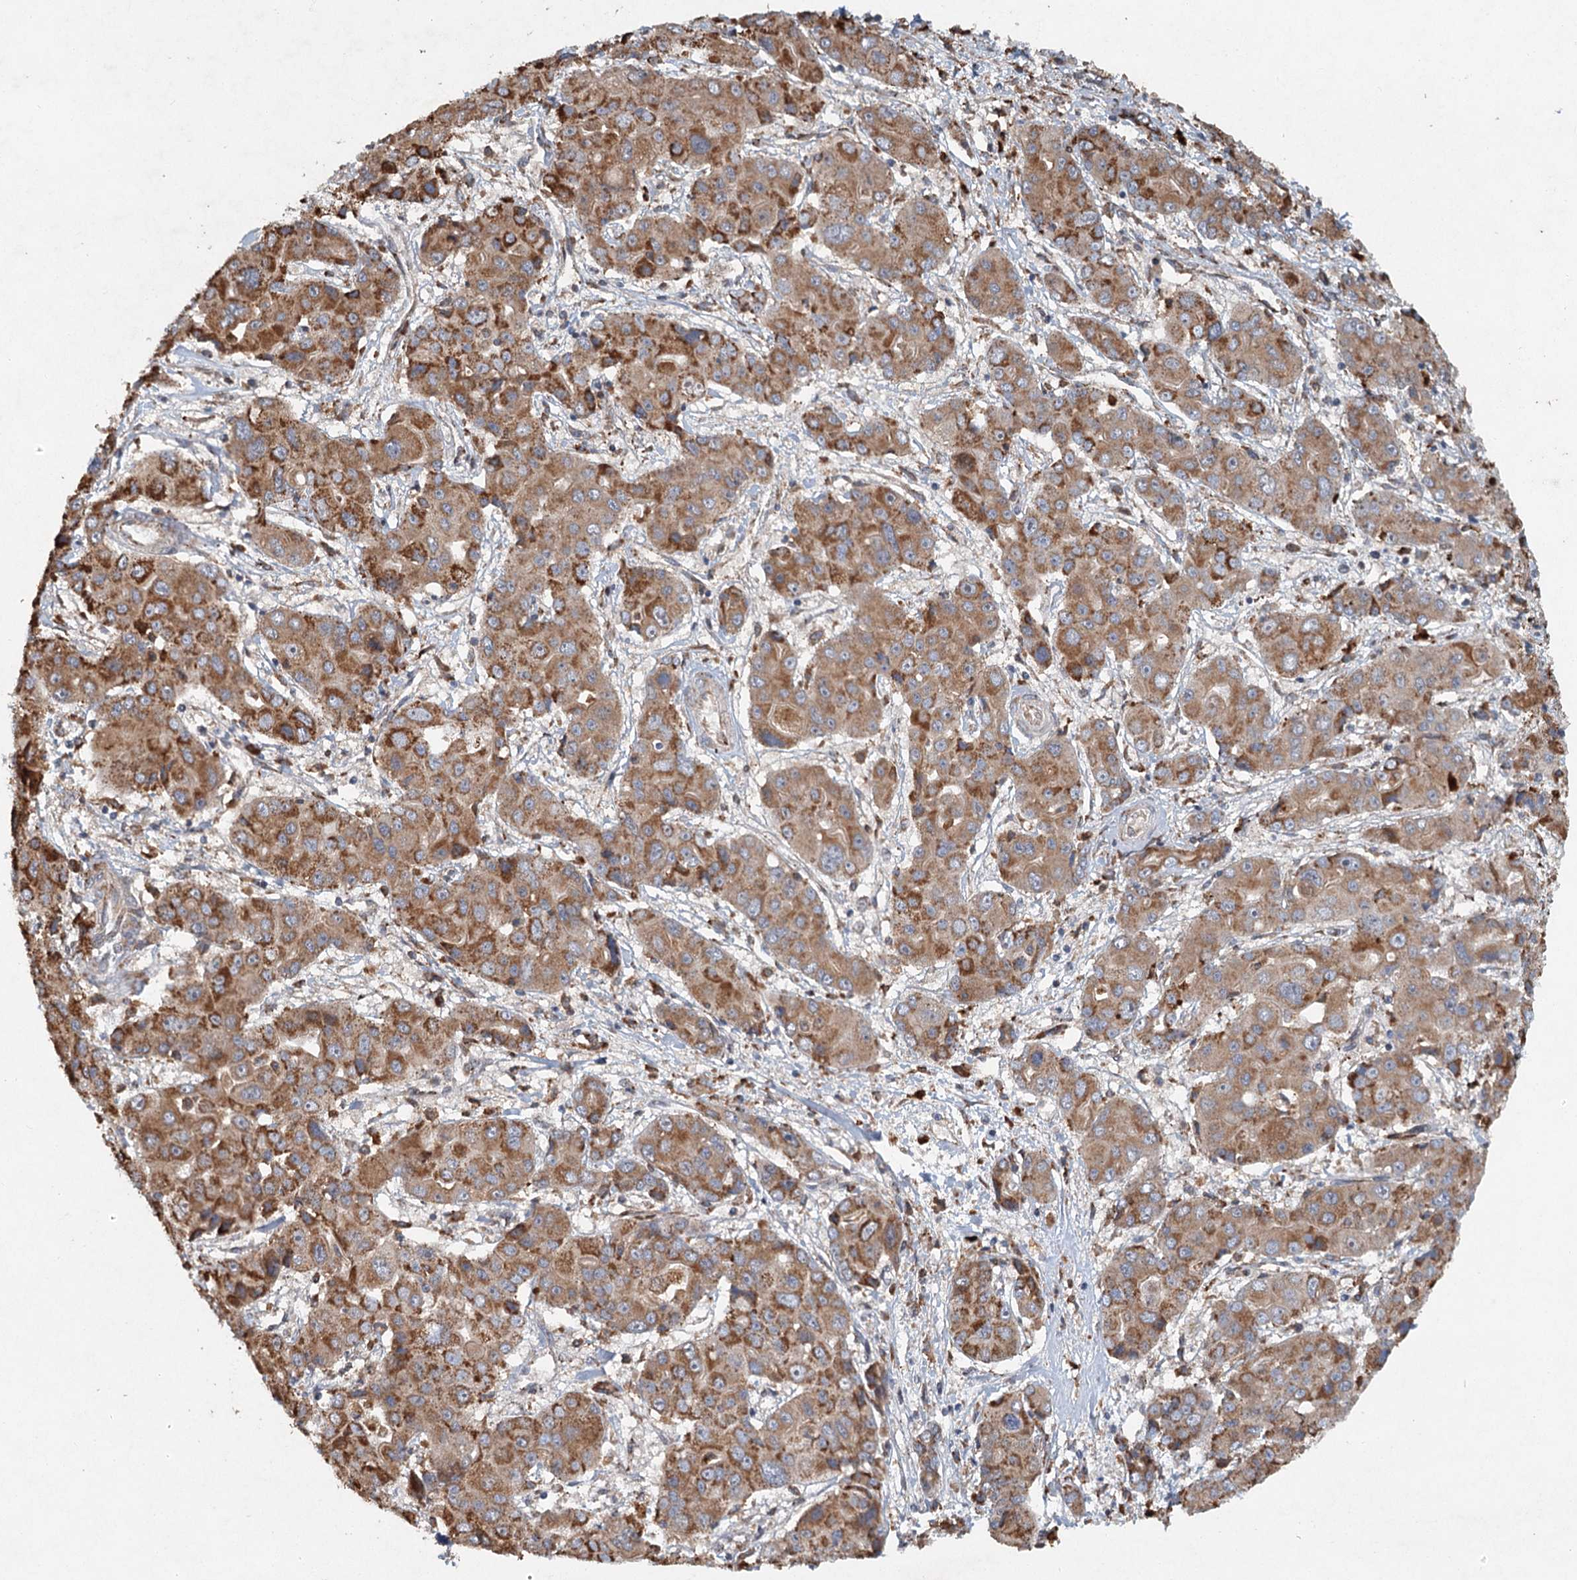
{"staining": {"intensity": "moderate", "quantity": ">75%", "location": "cytoplasmic/membranous"}, "tissue": "liver cancer", "cell_type": "Tumor cells", "image_type": "cancer", "snomed": [{"axis": "morphology", "description": "Cholangiocarcinoma"}, {"axis": "topography", "description": "Liver"}], "caption": "Approximately >75% of tumor cells in cholangiocarcinoma (liver) display moderate cytoplasmic/membranous protein expression as visualized by brown immunohistochemical staining.", "gene": "SRPX2", "patient": {"sex": "male", "age": 67}}